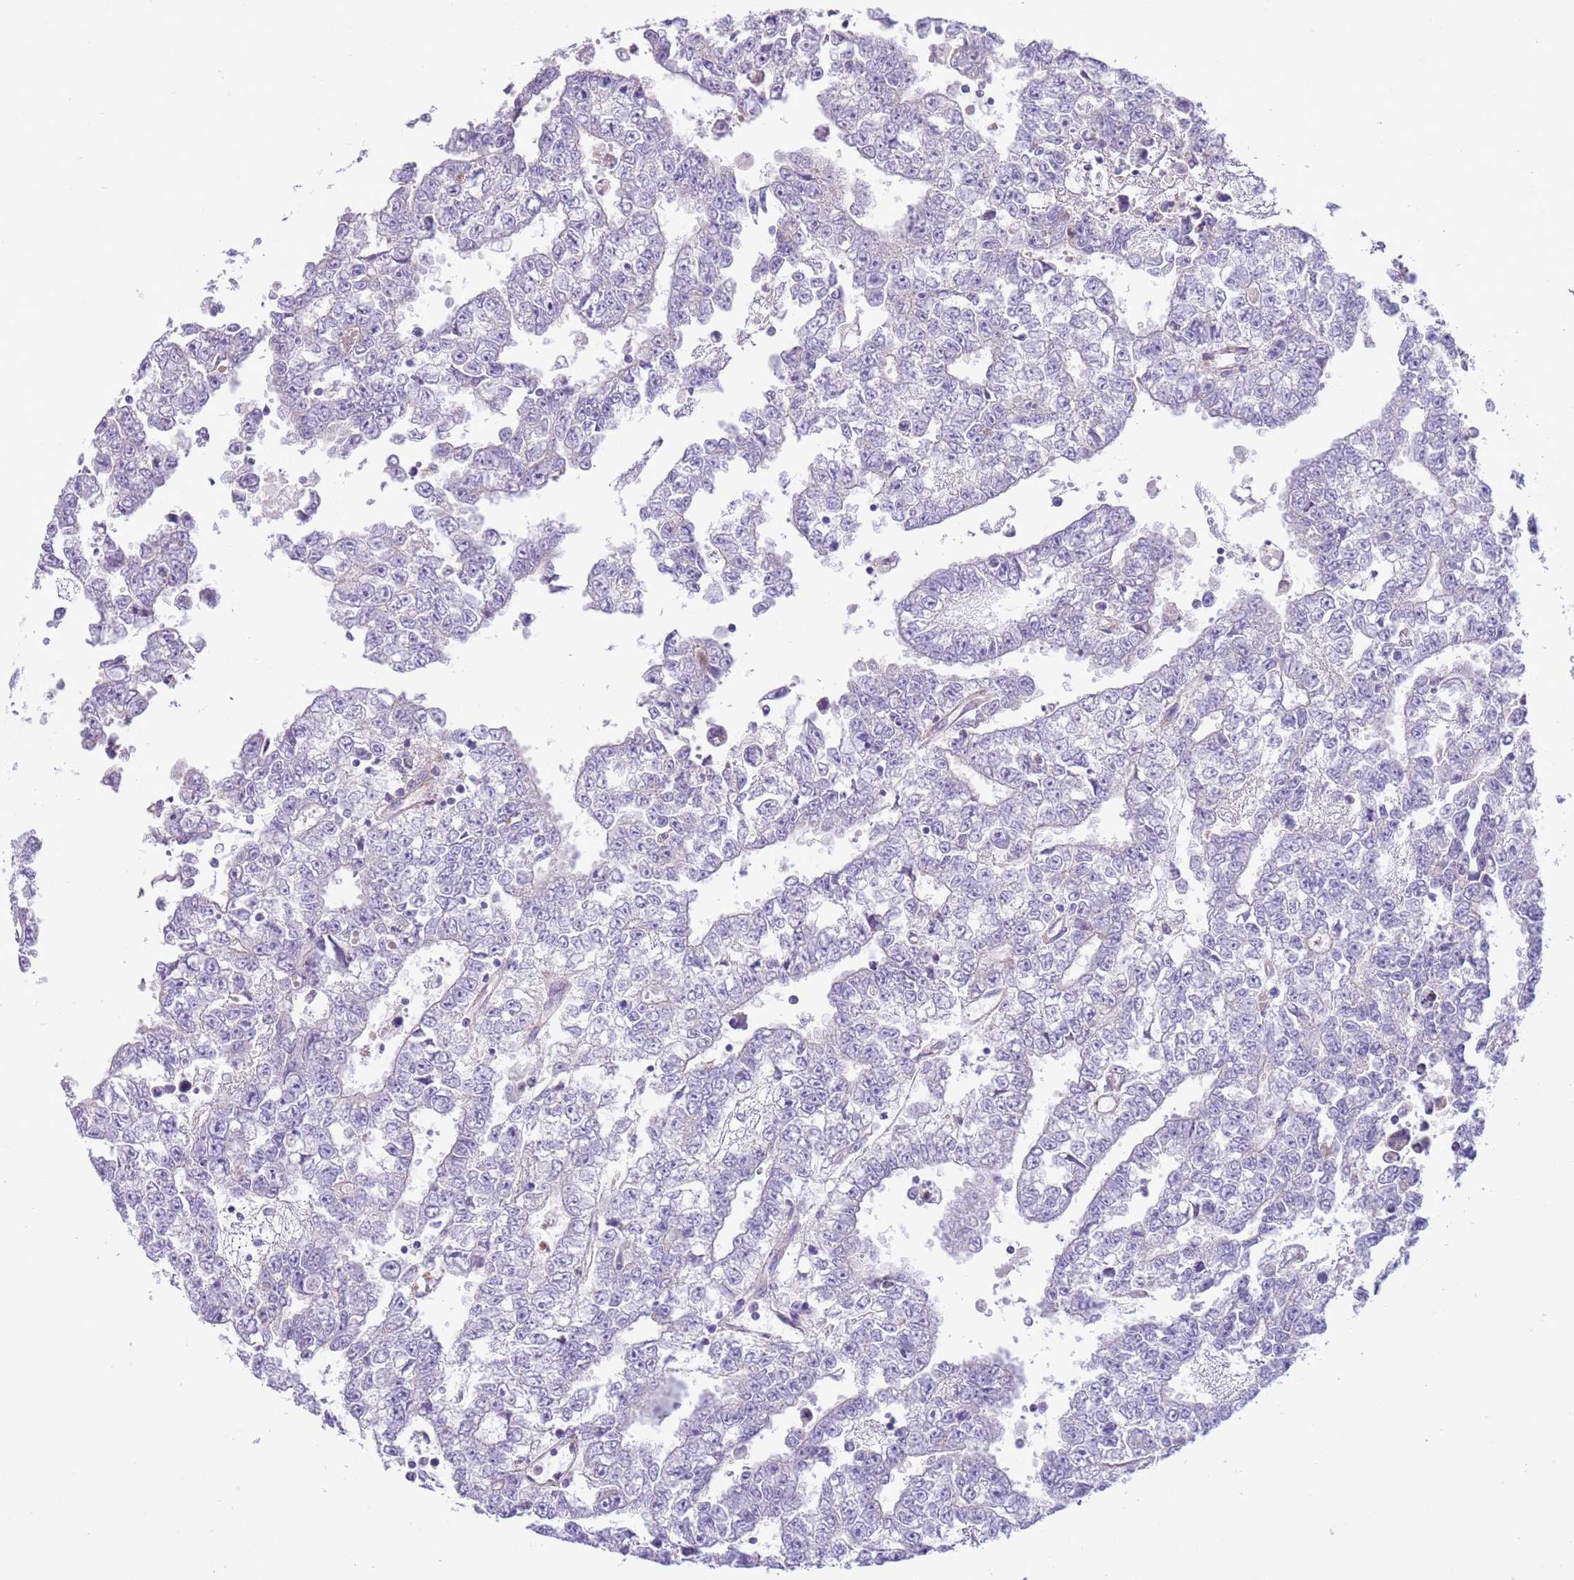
{"staining": {"intensity": "negative", "quantity": "none", "location": "none"}, "tissue": "testis cancer", "cell_type": "Tumor cells", "image_type": "cancer", "snomed": [{"axis": "morphology", "description": "Carcinoma, Embryonal, NOS"}, {"axis": "topography", "description": "Testis"}], "caption": "Immunohistochemical staining of testis cancer exhibits no significant staining in tumor cells.", "gene": "OAZ2", "patient": {"sex": "male", "age": 25}}